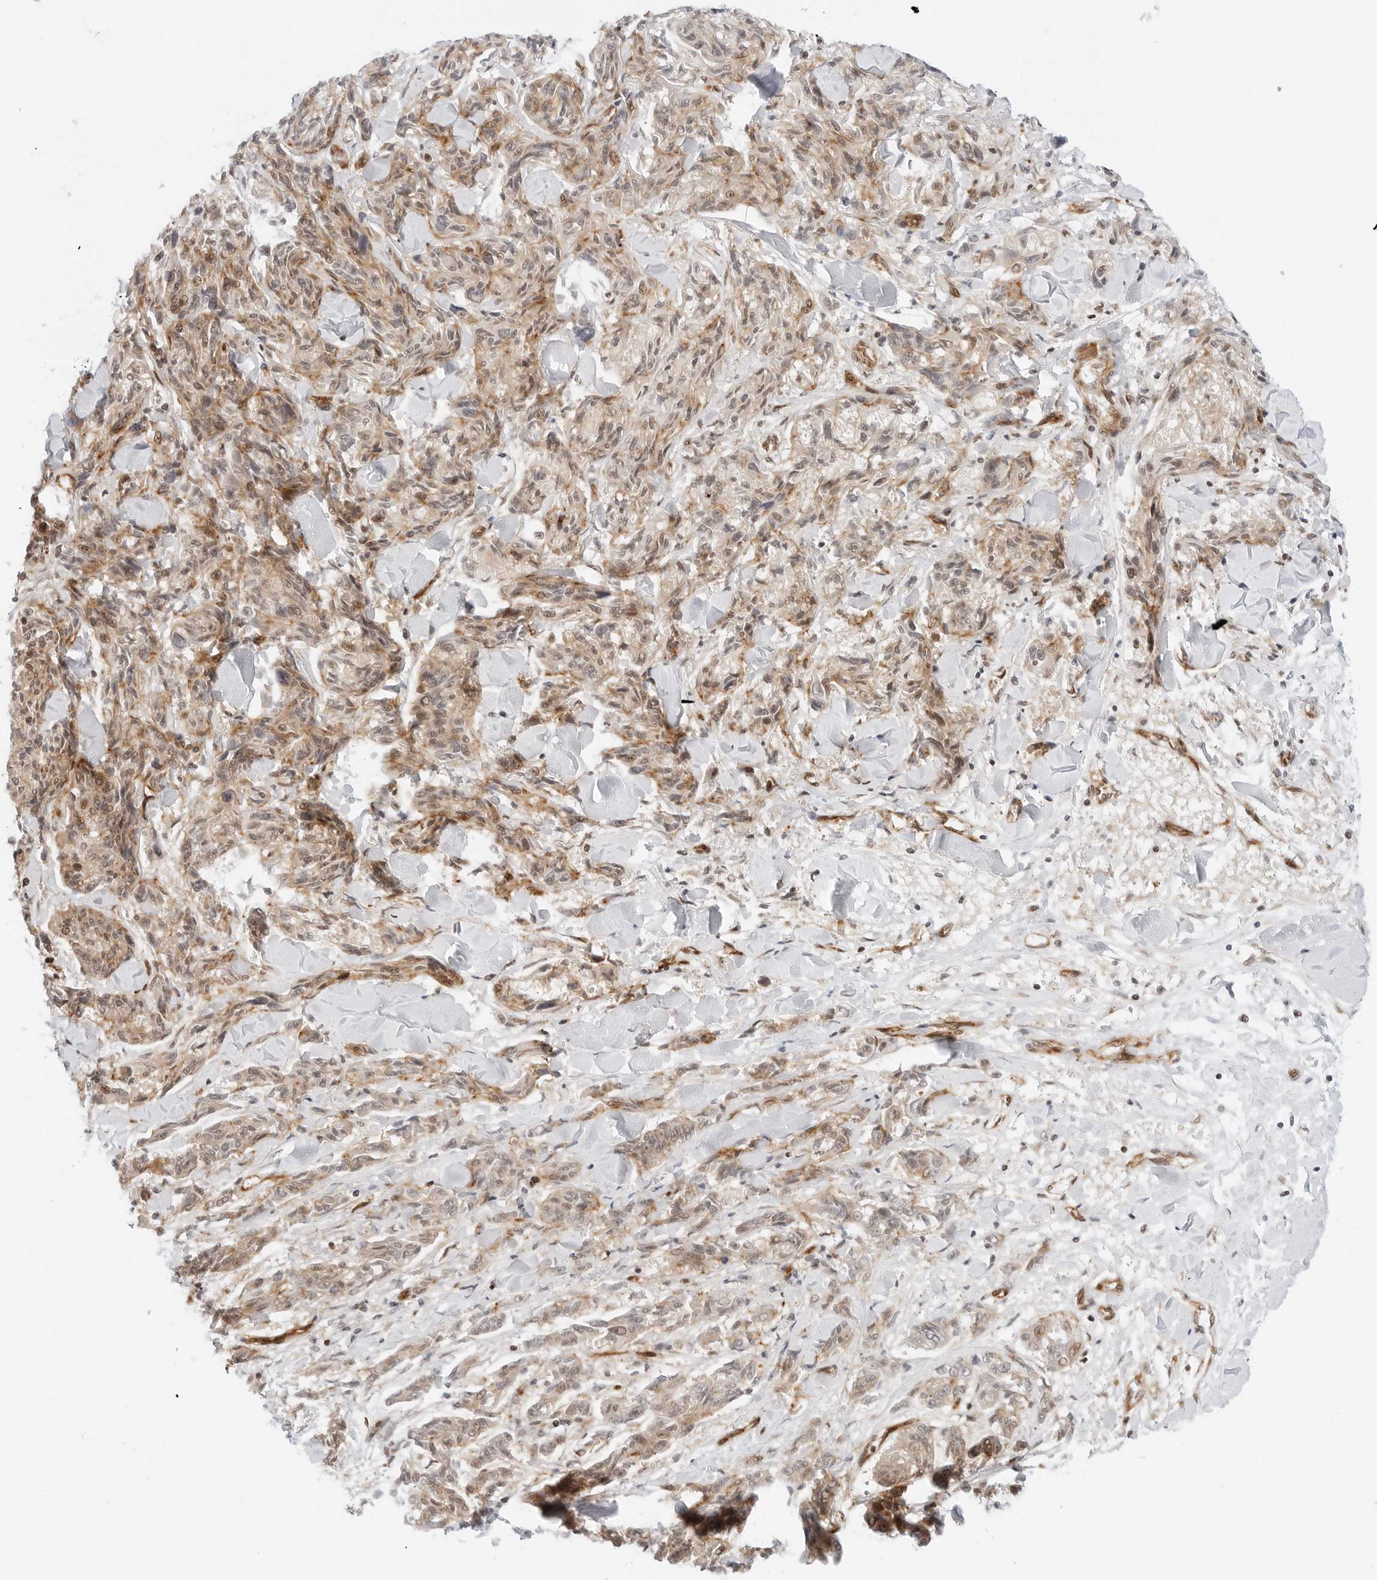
{"staining": {"intensity": "moderate", "quantity": "25%-75%", "location": "cytoplasmic/membranous,nuclear"}, "tissue": "melanoma", "cell_type": "Tumor cells", "image_type": "cancer", "snomed": [{"axis": "morphology", "description": "Malignant melanoma, NOS"}, {"axis": "topography", "description": "Skin"}], "caption": "Protein staining of malignant melanoma tissue reveals moderate cytoplasmic/membranous and nuclear expression in approximately 25%-75% of tumor cells.", "gene": "ZNF613", "patient": {"sex": "male", "age": 53}}